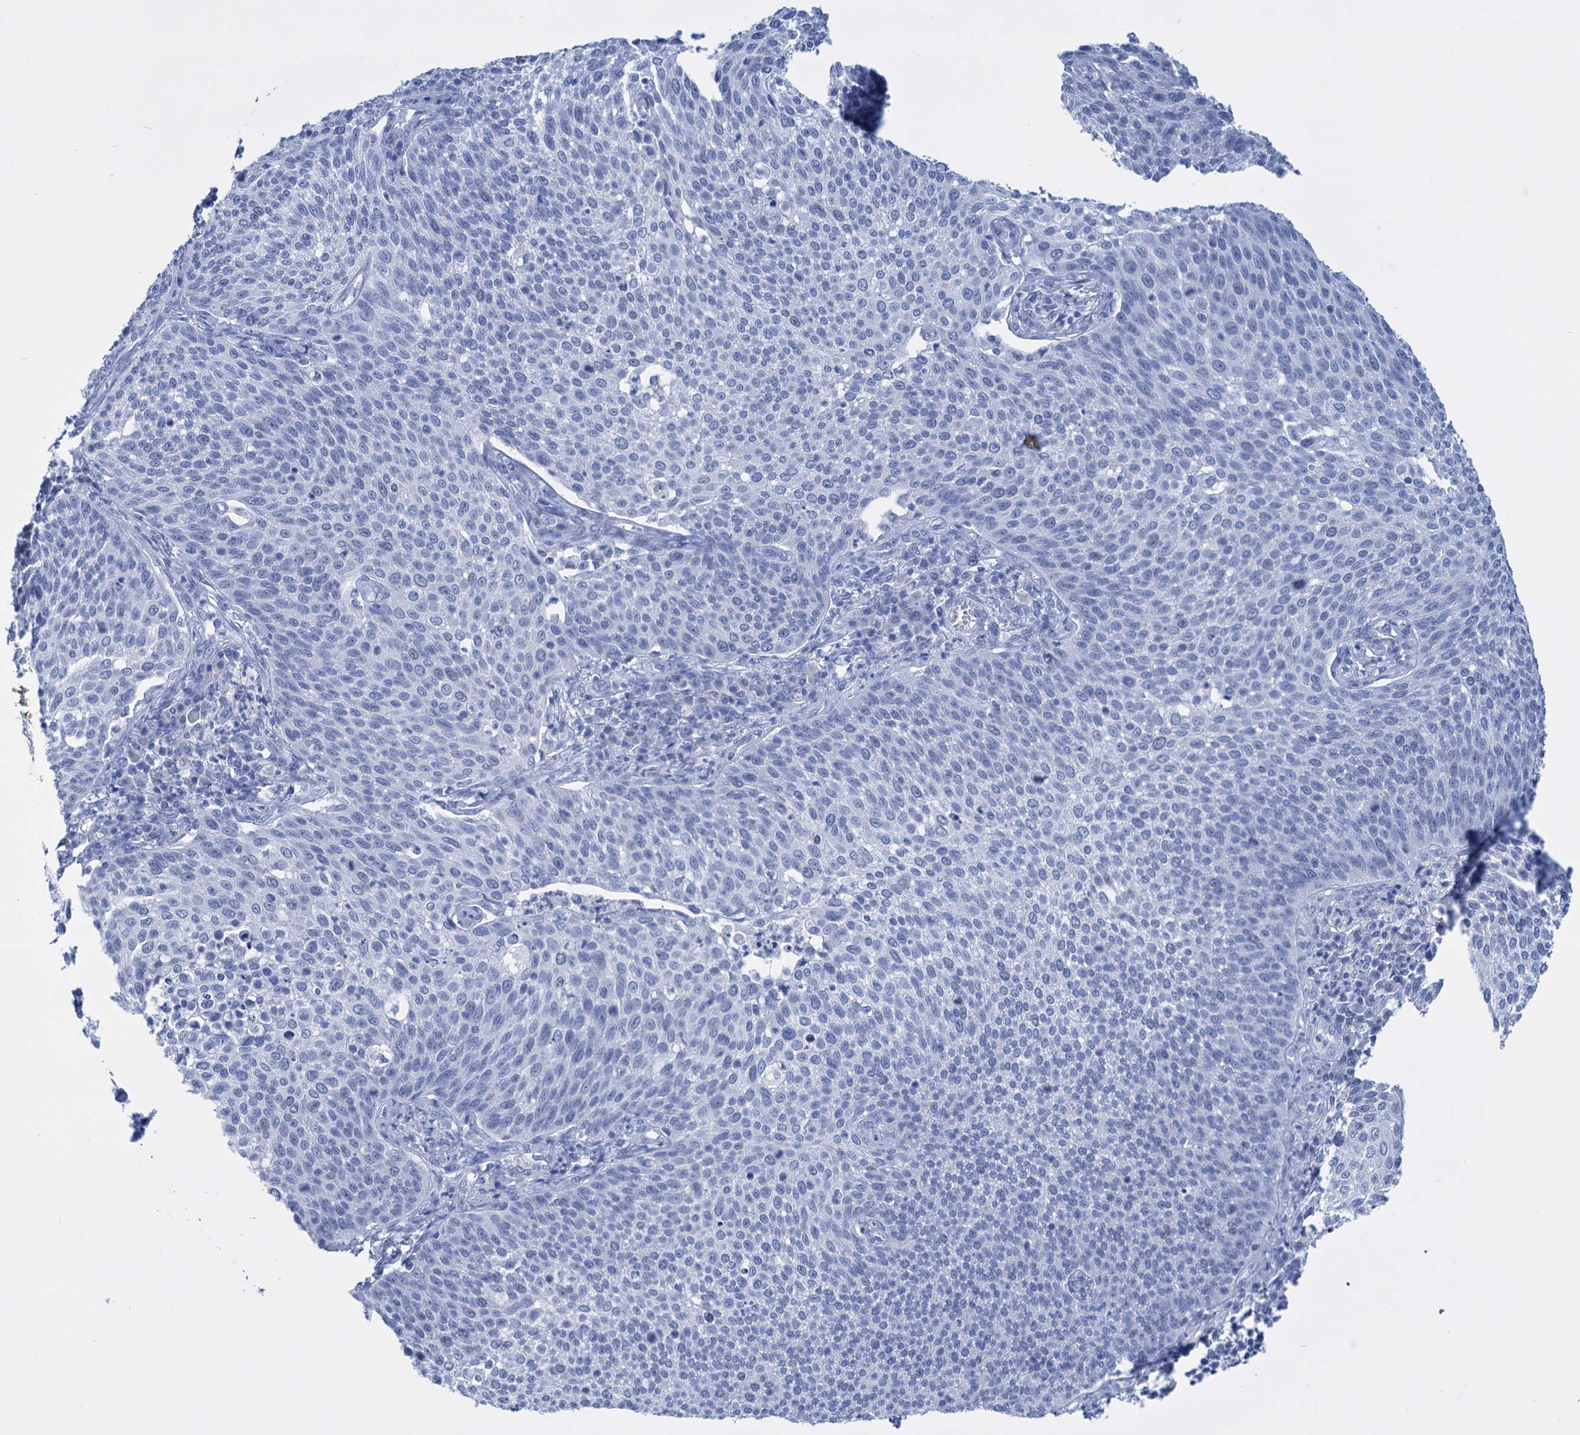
{"staining": {"intensity": "negative", "quantity": "none", "location": "none"}, "tissue": "cervical cancer", "cell_type": "Tumor cells", "image_type": "cancer", "snomed": [{"axis": "morphology", "description": "Squamous cell carcinoma, NOS"}, {"axis": "topography", "description": "Cervix"}], "caption": "This is an immunohistochemistry image of squamous cell carcinoma (cervical). There is no positivity in tumor cells.", "gene": "FBXW12", "patient": {"sex": "female", "age": 34}}